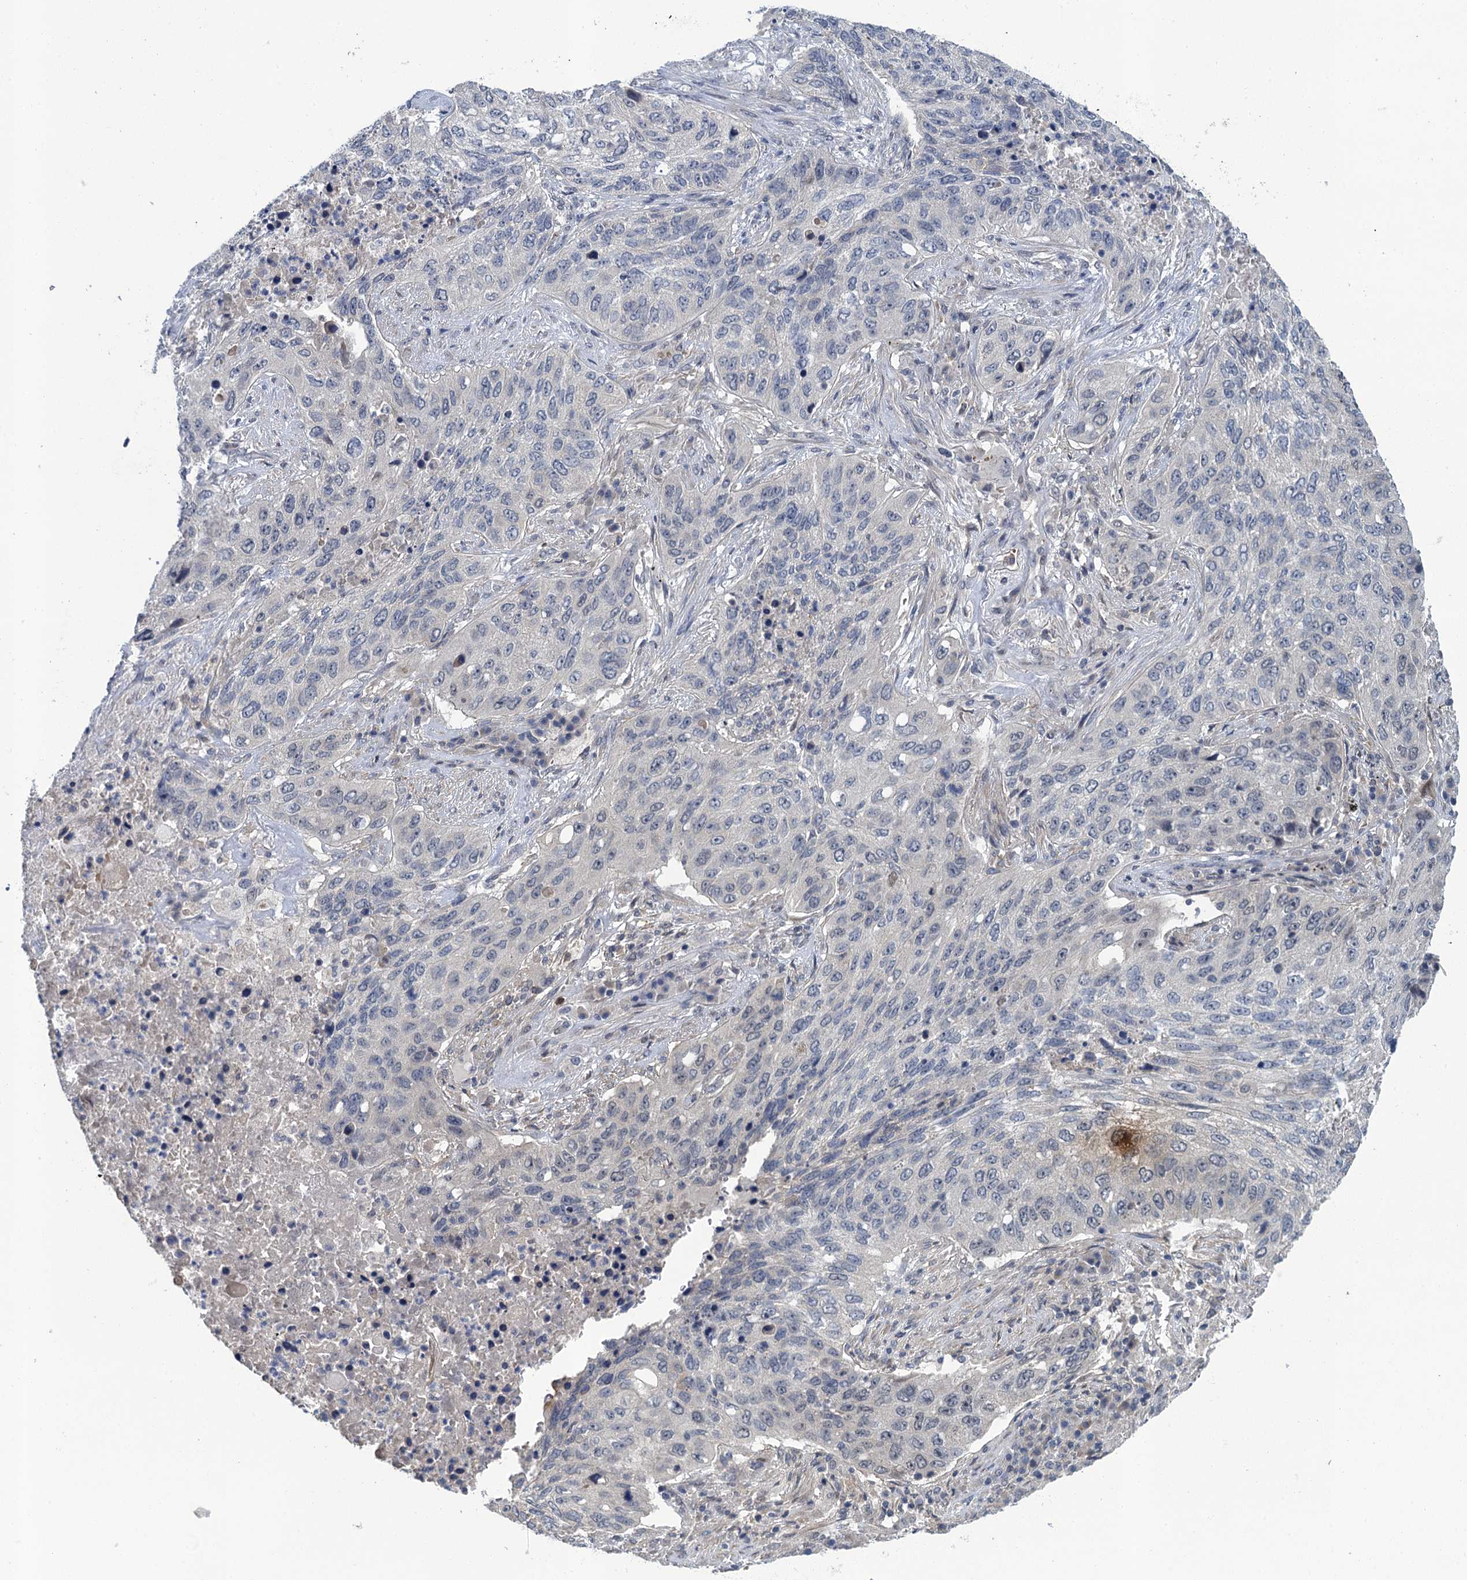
{"staining": {"intensity": "negative", "quantity": "none", "location": "none"}, "tissue": "lung cancer", "cell_type": "Tumor cells", "image_type": "cancer", "snomed": [{"axis": "morphology", "description": "Squamous cell carcinoma, NOS"}, {"axis": "topography", "description": "Lung"}], "caption": "Tumor cells are negative for protein expression in human lung cancer (squamous cell carcinoma).", "gene": "MRFAP1", "patient": {"sex": "female", "age": 63}}